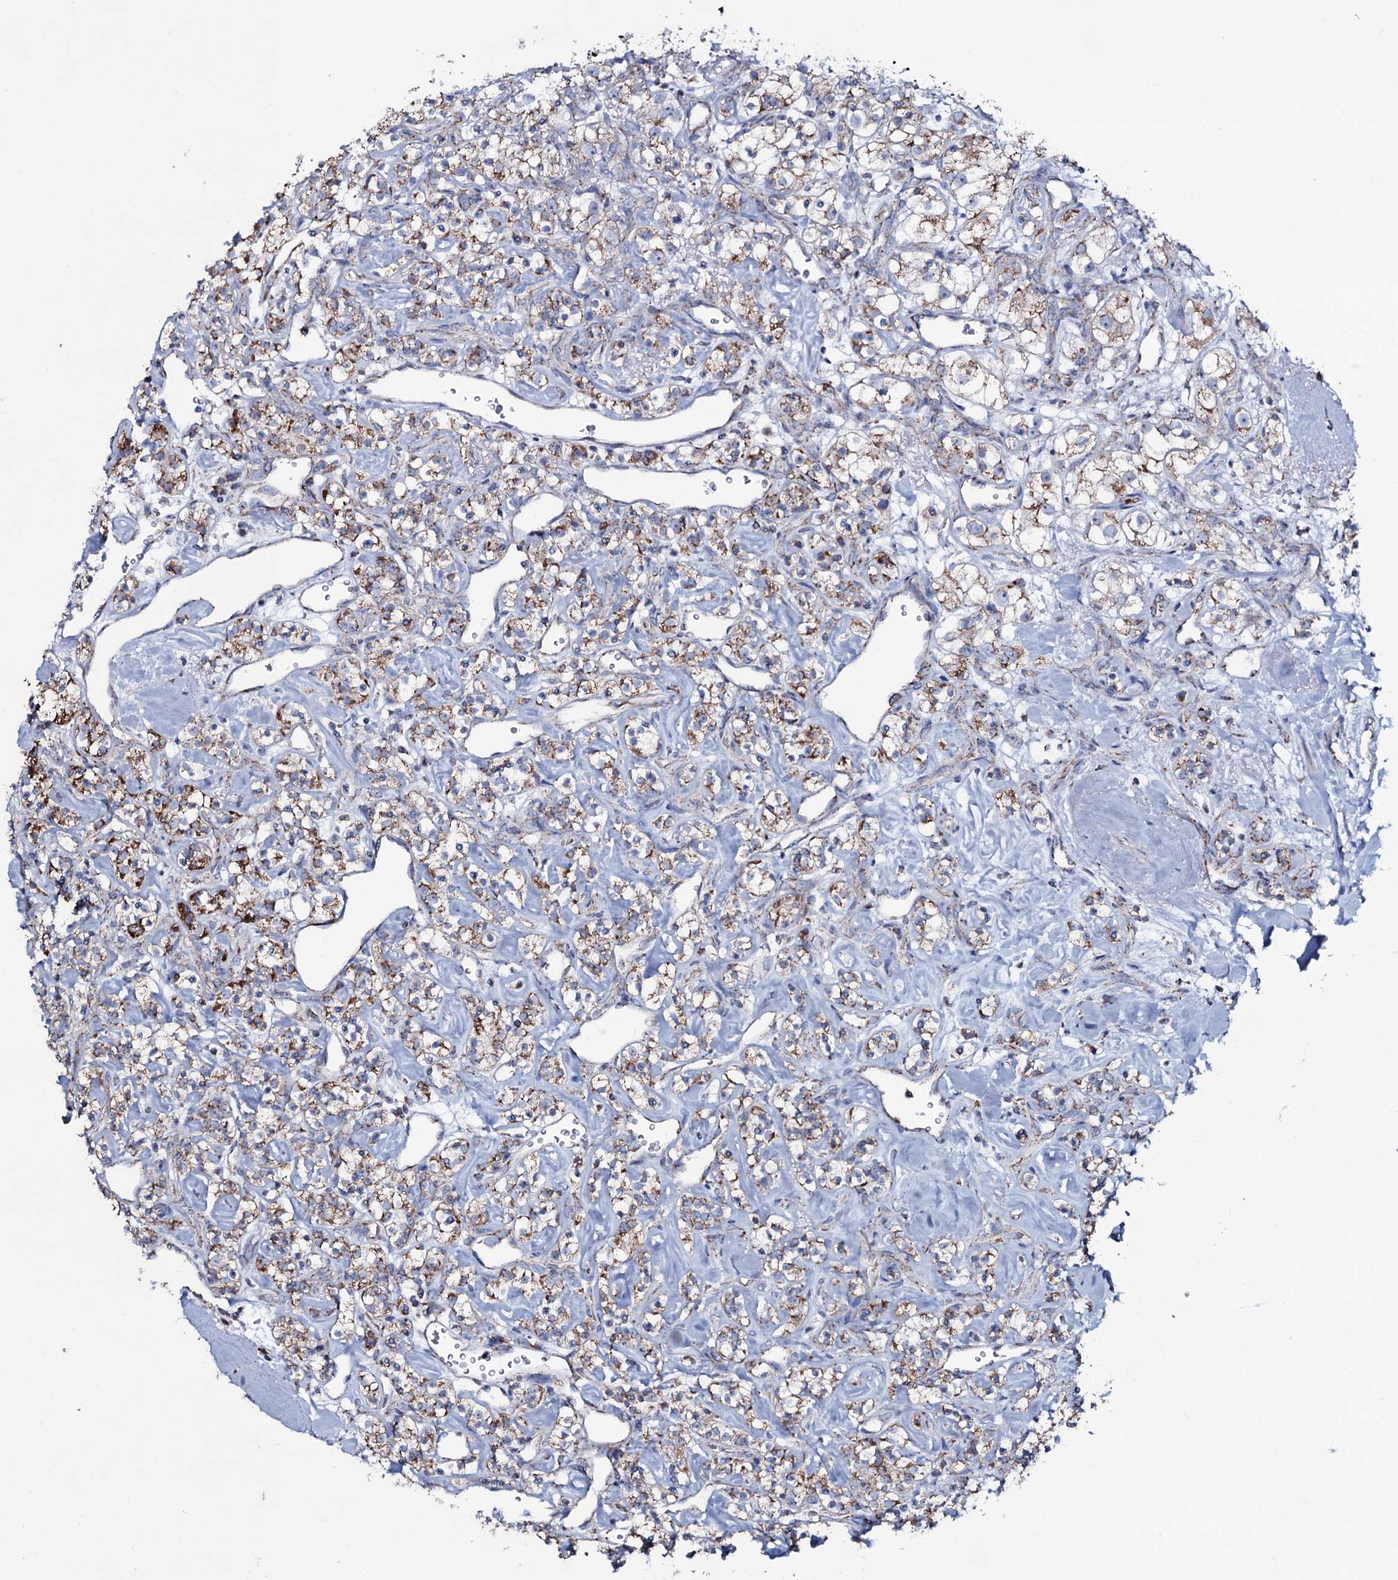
{"staining": {"intensity": "moderate", "quantity": ">75%", "location": "cytoplasmic/membranous"}, "tissue": "renal cancer", "cell_type": "Tumor cells", "image_type": "cancer", "snomed": [{"axis": "morphology", "description": "Adenocarcinoma, NOS"}, {"axis": "topography", "description": "Kidney"}], "caption": "Tumor cells reveal medium levels of moderate cytoplasmic/membranous positivity in about >75% of cells in human renal adenocarcinoma.", "gene": "MRPS35", "patient": {"sex": "male", "age": 77}}